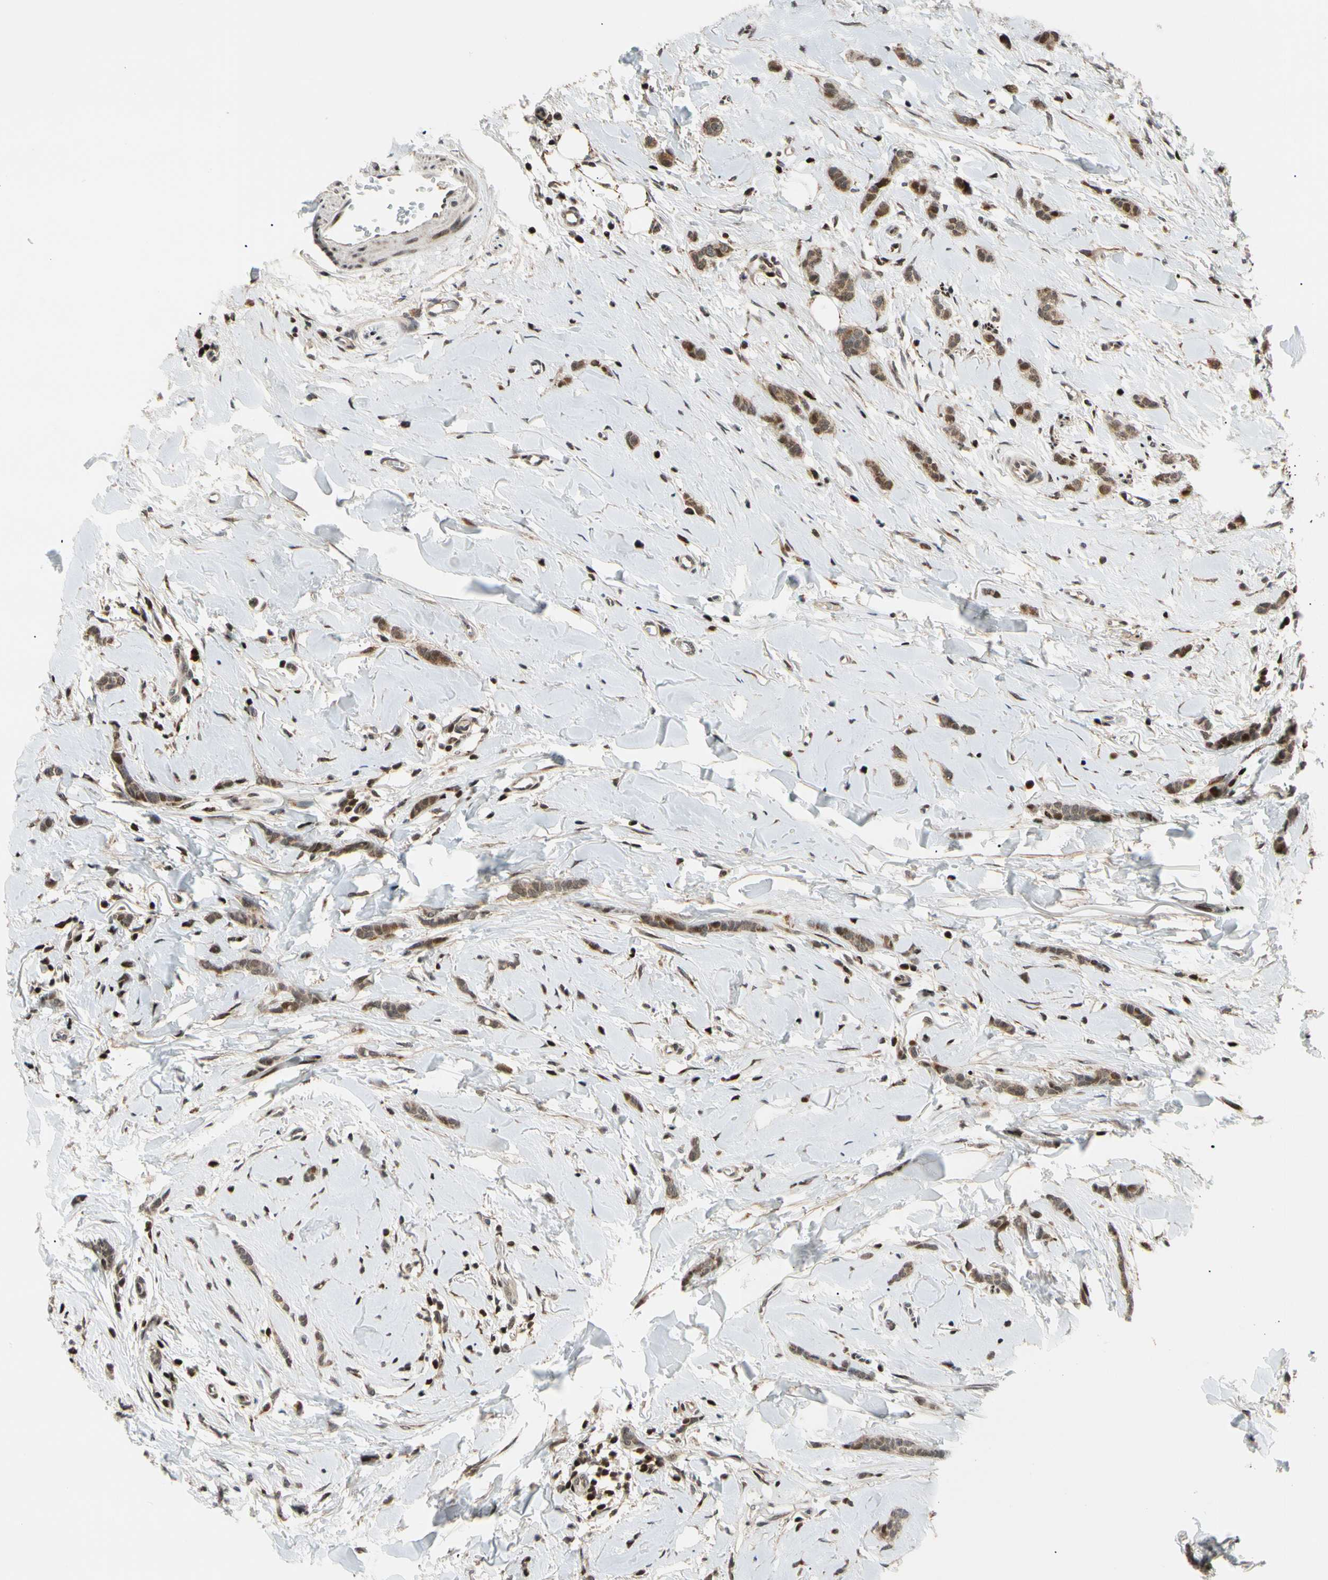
{"staining": {"intensity": "moderate", "quantity": "25%-75%", "location": "cytoplasmic/membranous"}, "tissue": "breast cancer", "cell_type": "Tumor cells", "image_type": "cancer", "snomed": [{"axis": "morphology", "description": "Lobular carcinoma"}, {"axis": "topography", "description": "Skin"}, {"axis": "topography", "description": "Breast"}], "caption": "Breast cancer (lobular carcinoma) was stained to show a protein in brown. There is medium levels of moderate cytoplasmic/membranous expression in approximately 25%-75% of tumor cells.", "gene": "E2F1", "patient": {"sex": "female", "age": 46}}